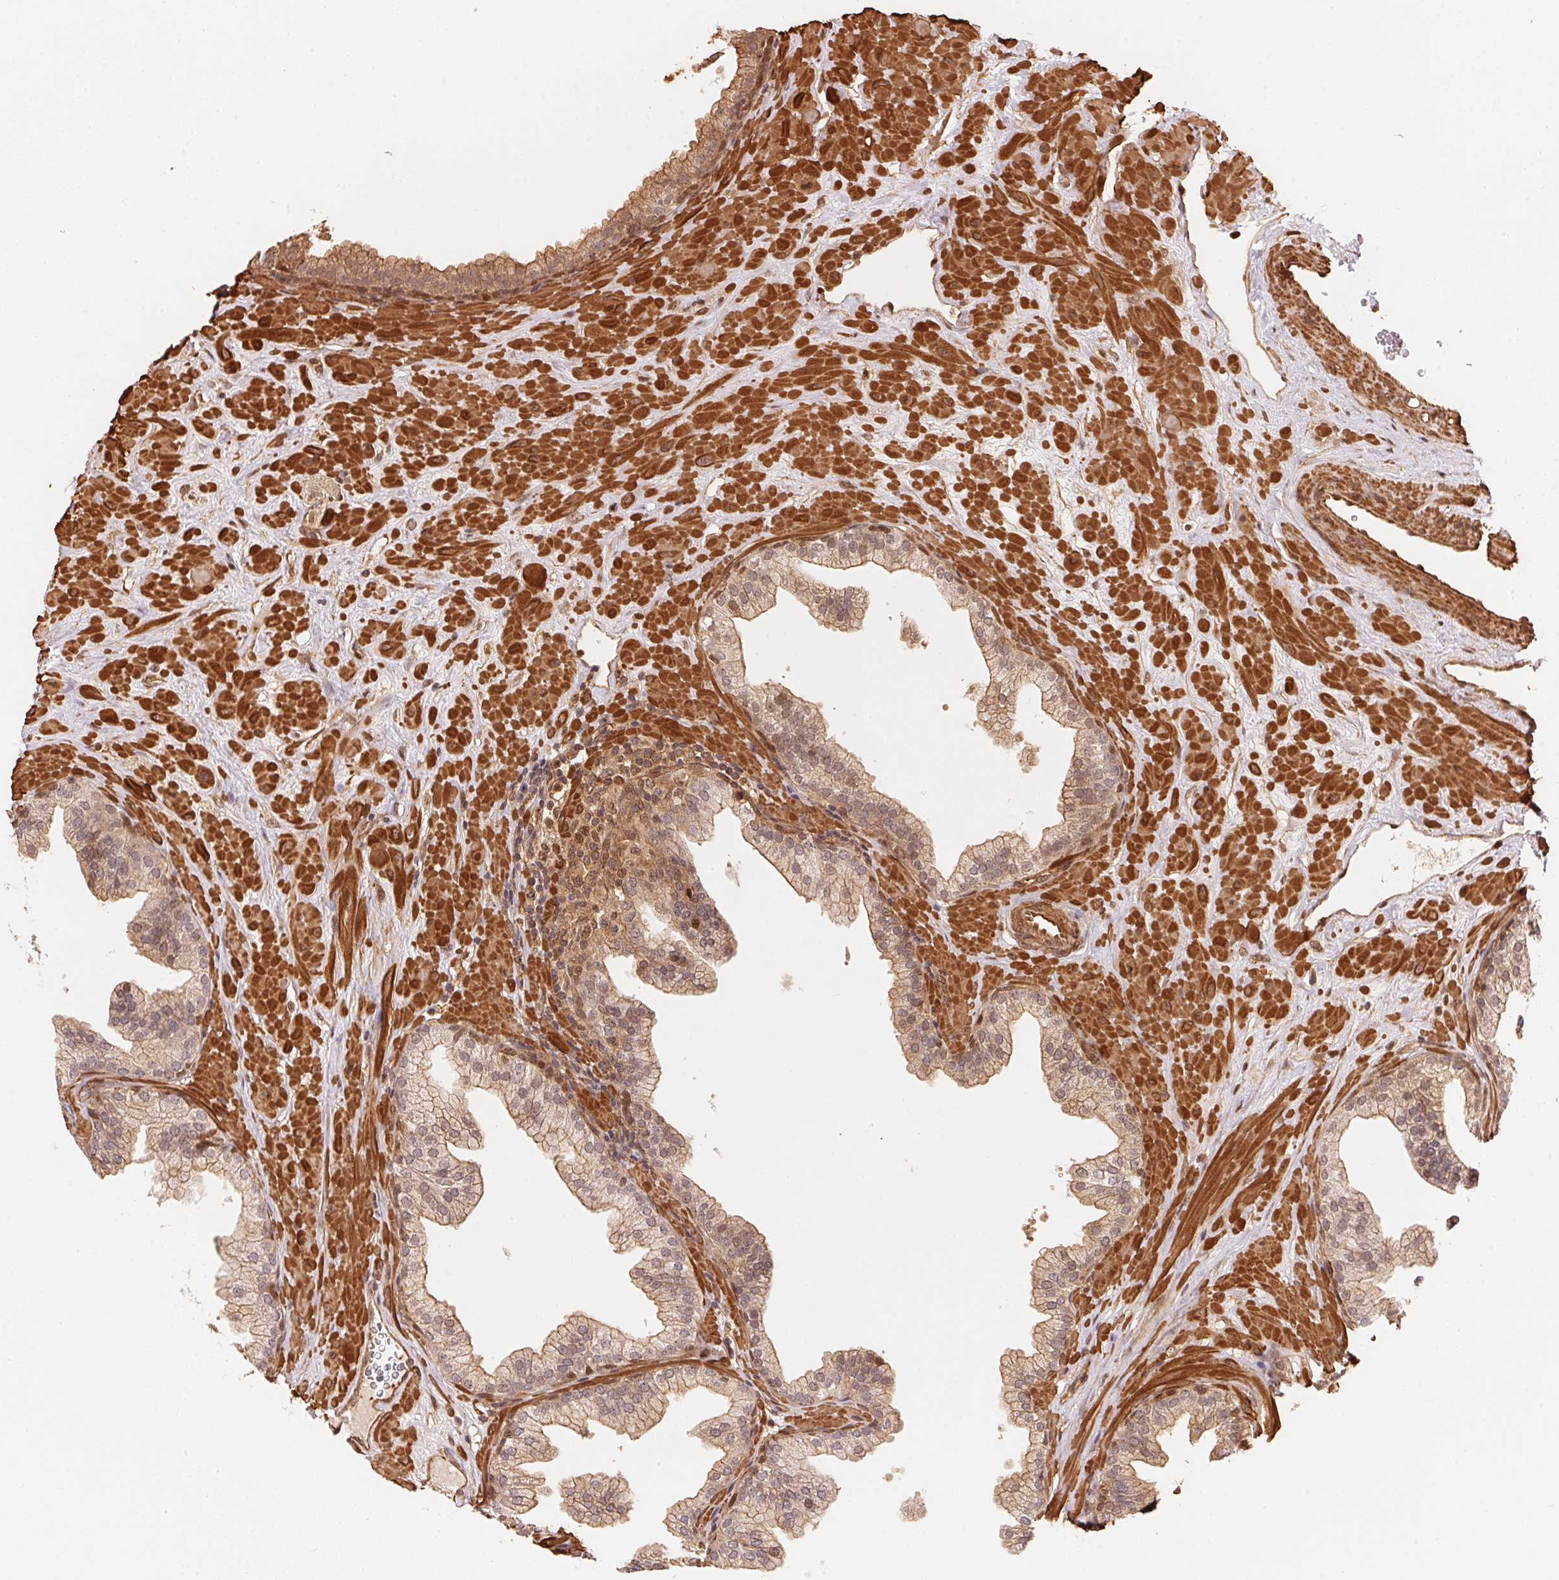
{"staining": {"intensity": "moderate", "quantity": "25%-75%", "location": "cytoplasmic/membranous,nuclear"}, "tissue": "prostate", "cell_type": "Glandular cells", "image_type": "normal", "snomed": [{"axis": "morphology", "description": "Normal tissue, NOS"}, {"axis": "topography", "description": "Prostate"}], "caption": "Immunohistochemical staining of benign human prostate reveals medium levels of moderate cytoplasmic/membranous,nuclear expression in about 25%-75% of glandular cells. Using DAB (3,3'-diaminobenzidine) (brown) and hematoxylin (blue) stains, captured at high magnification using brightfield microscopy.", "gene": "TNIP2", "patient": {"sex": "male", "age": 37}}